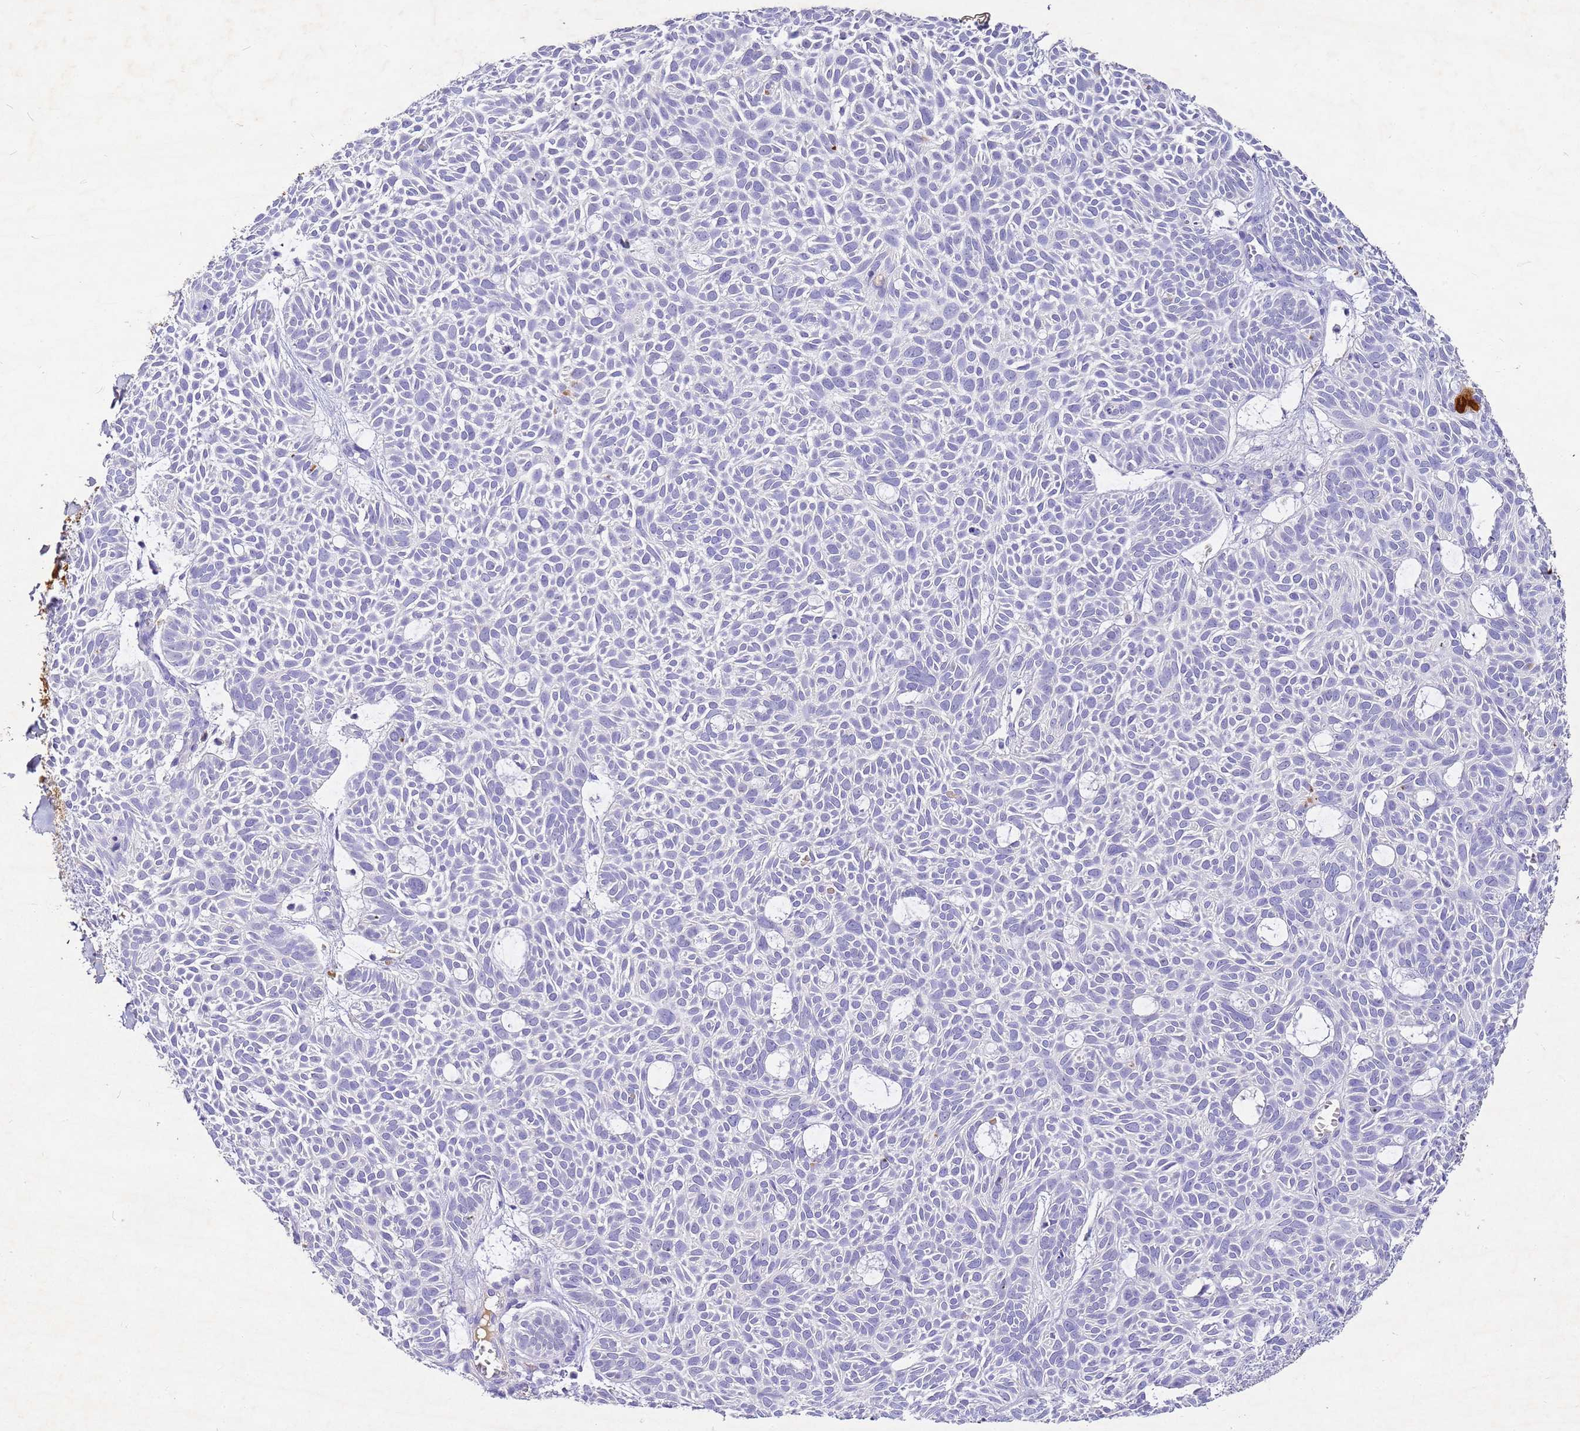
{"staining": {"intensity": "negative", "quantity": "none", "location": "none"}, "tissue": "skin cancer", "cell_type": "Tumor cells", "image_type": "cancer", "snomed": [{"axis": "morphology", "description": "Basal cell carcinoma"}, {"axis": "topography", "description": "Skin"}], "caption": "The histopathology image reveals no significant positivity in tumor cells of skin cancer.", "gene": "CFHR2", "patient": {"sex": "male", "age": 69}}